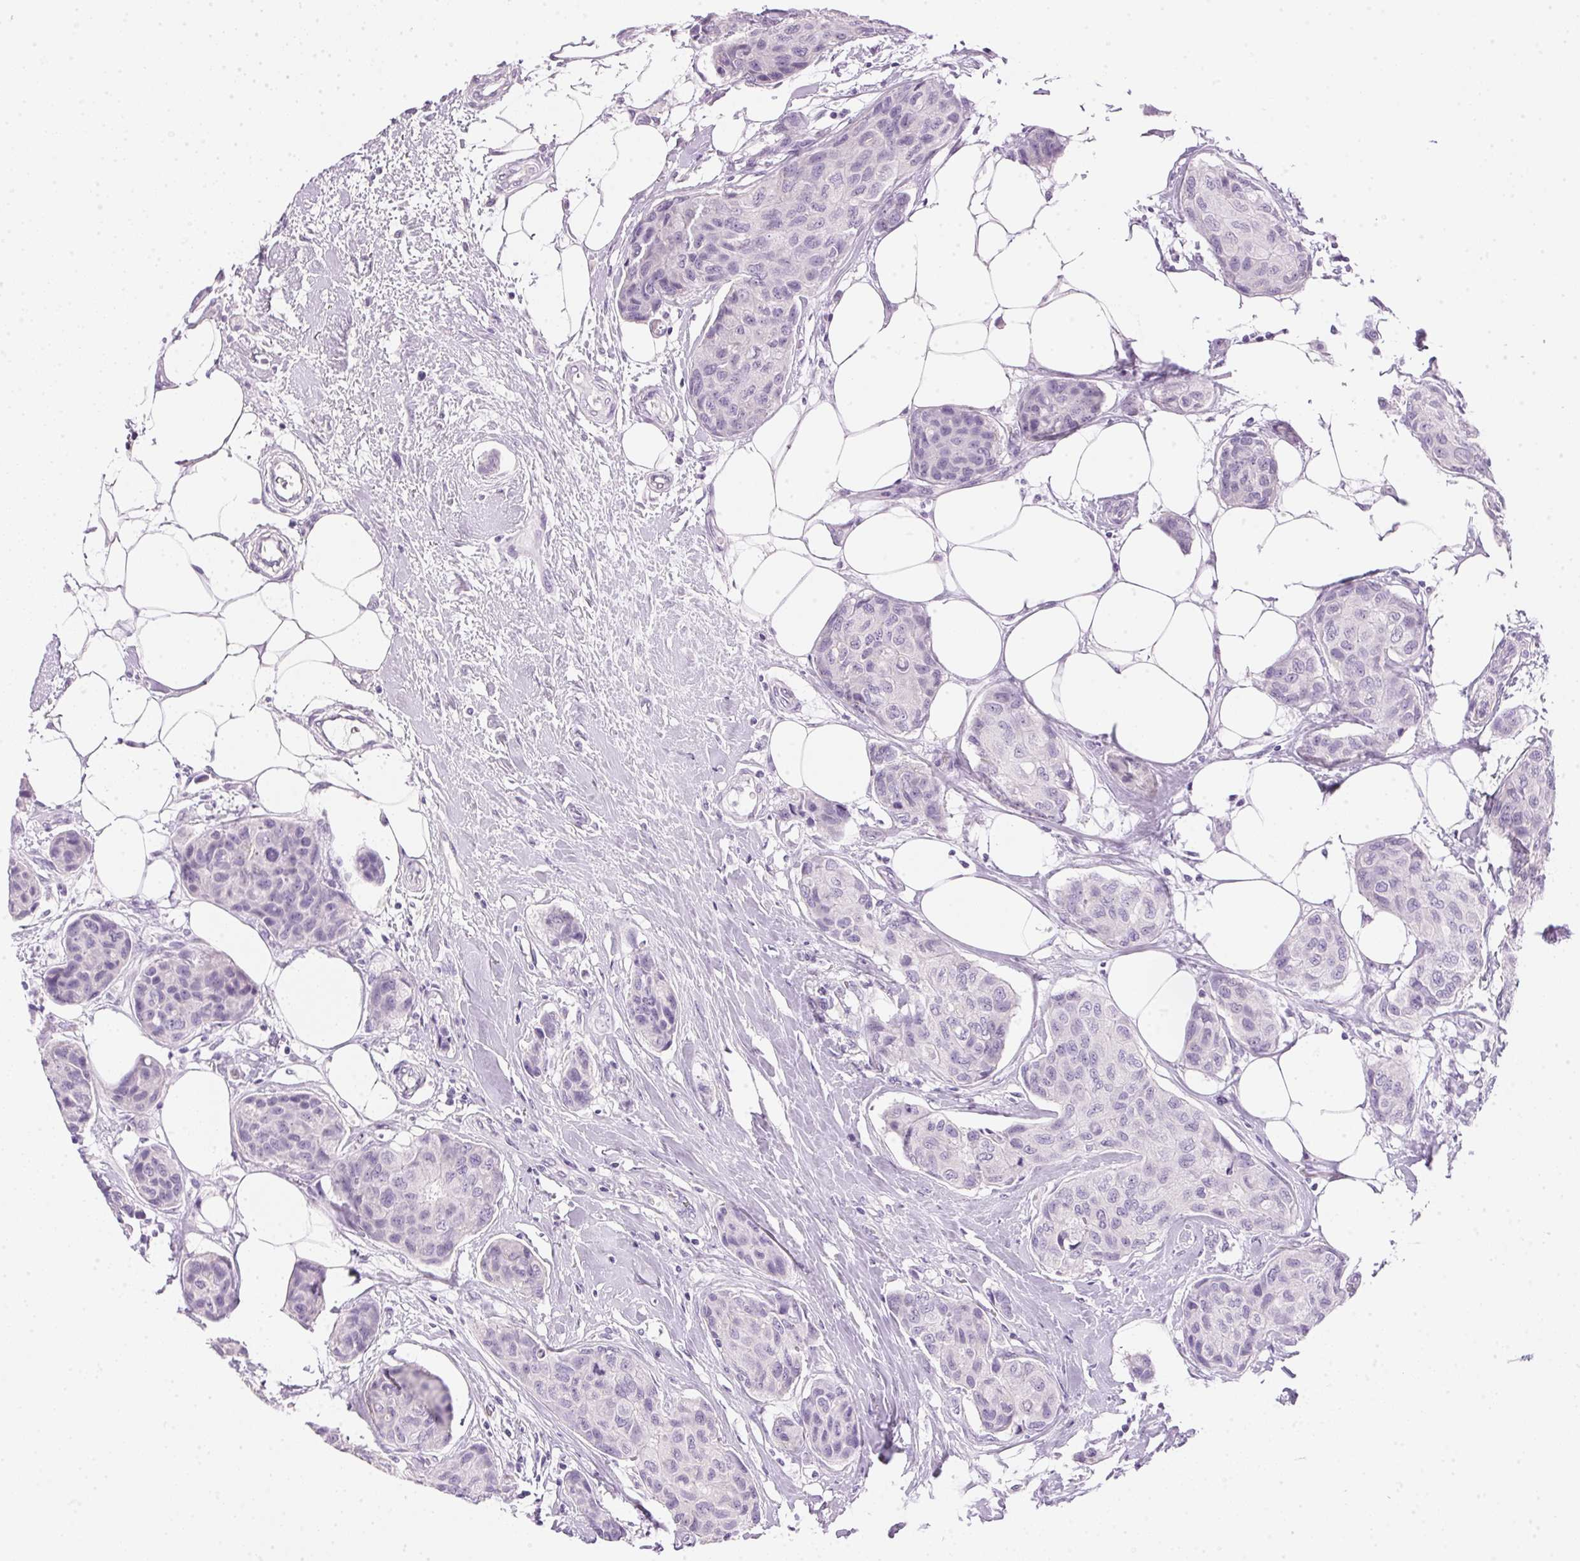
{"staining": {"intensity": "negative", "quantity": "none", "location": "none"}, "tissue": "breast cancer", "cell_type": "Tumor cells", "image_type": "cancer", "snomed": [{"axis": "morphology", "description": "Duct carcinoma"}, {"axis": "topography", "description": "Breast"}], "caption": "Protein analysis of intraductal carcinoma (breast) reveals no significant positivity in tumor cells.", "gene": "IGFBP1", "patient": {"sex": "female", "age": 80}}